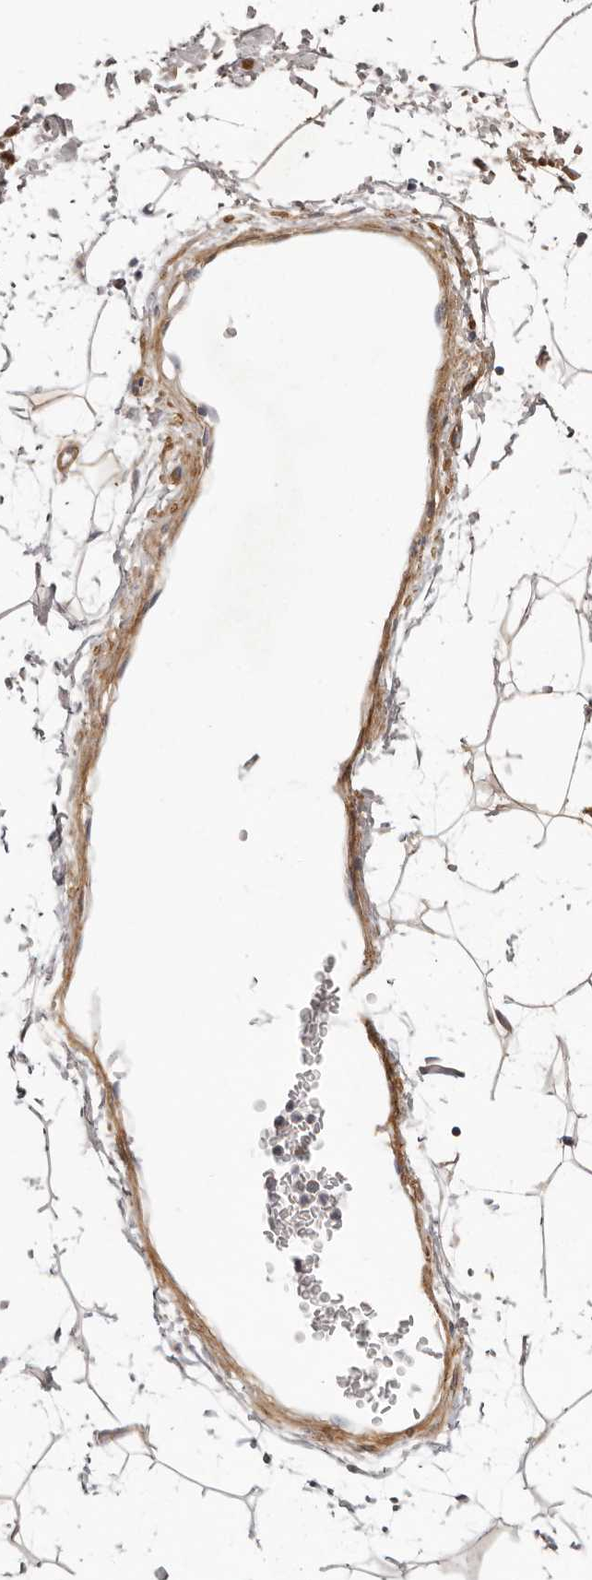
{"staining": {"intensity": "moderate", "quantity": ">75%", "location": "cytoplasmic/membranous"}, "tissue": "adipose tissue", "cell_type": "Adipocytes", "image_type": "normal", "snomed": [{"axis": "morphology", "description": "Normal tissue, NOS"}, {"axis": "topography", "description": "Soft tissue"}], "caption": "This is a histology image of IHC staining of benign adipose tissue, which shows moderate positivity in the cytoplasmic/membranous of adipocytes.", "gene": "MRPS10", "patient": {"sex": "male", "age": 72}}